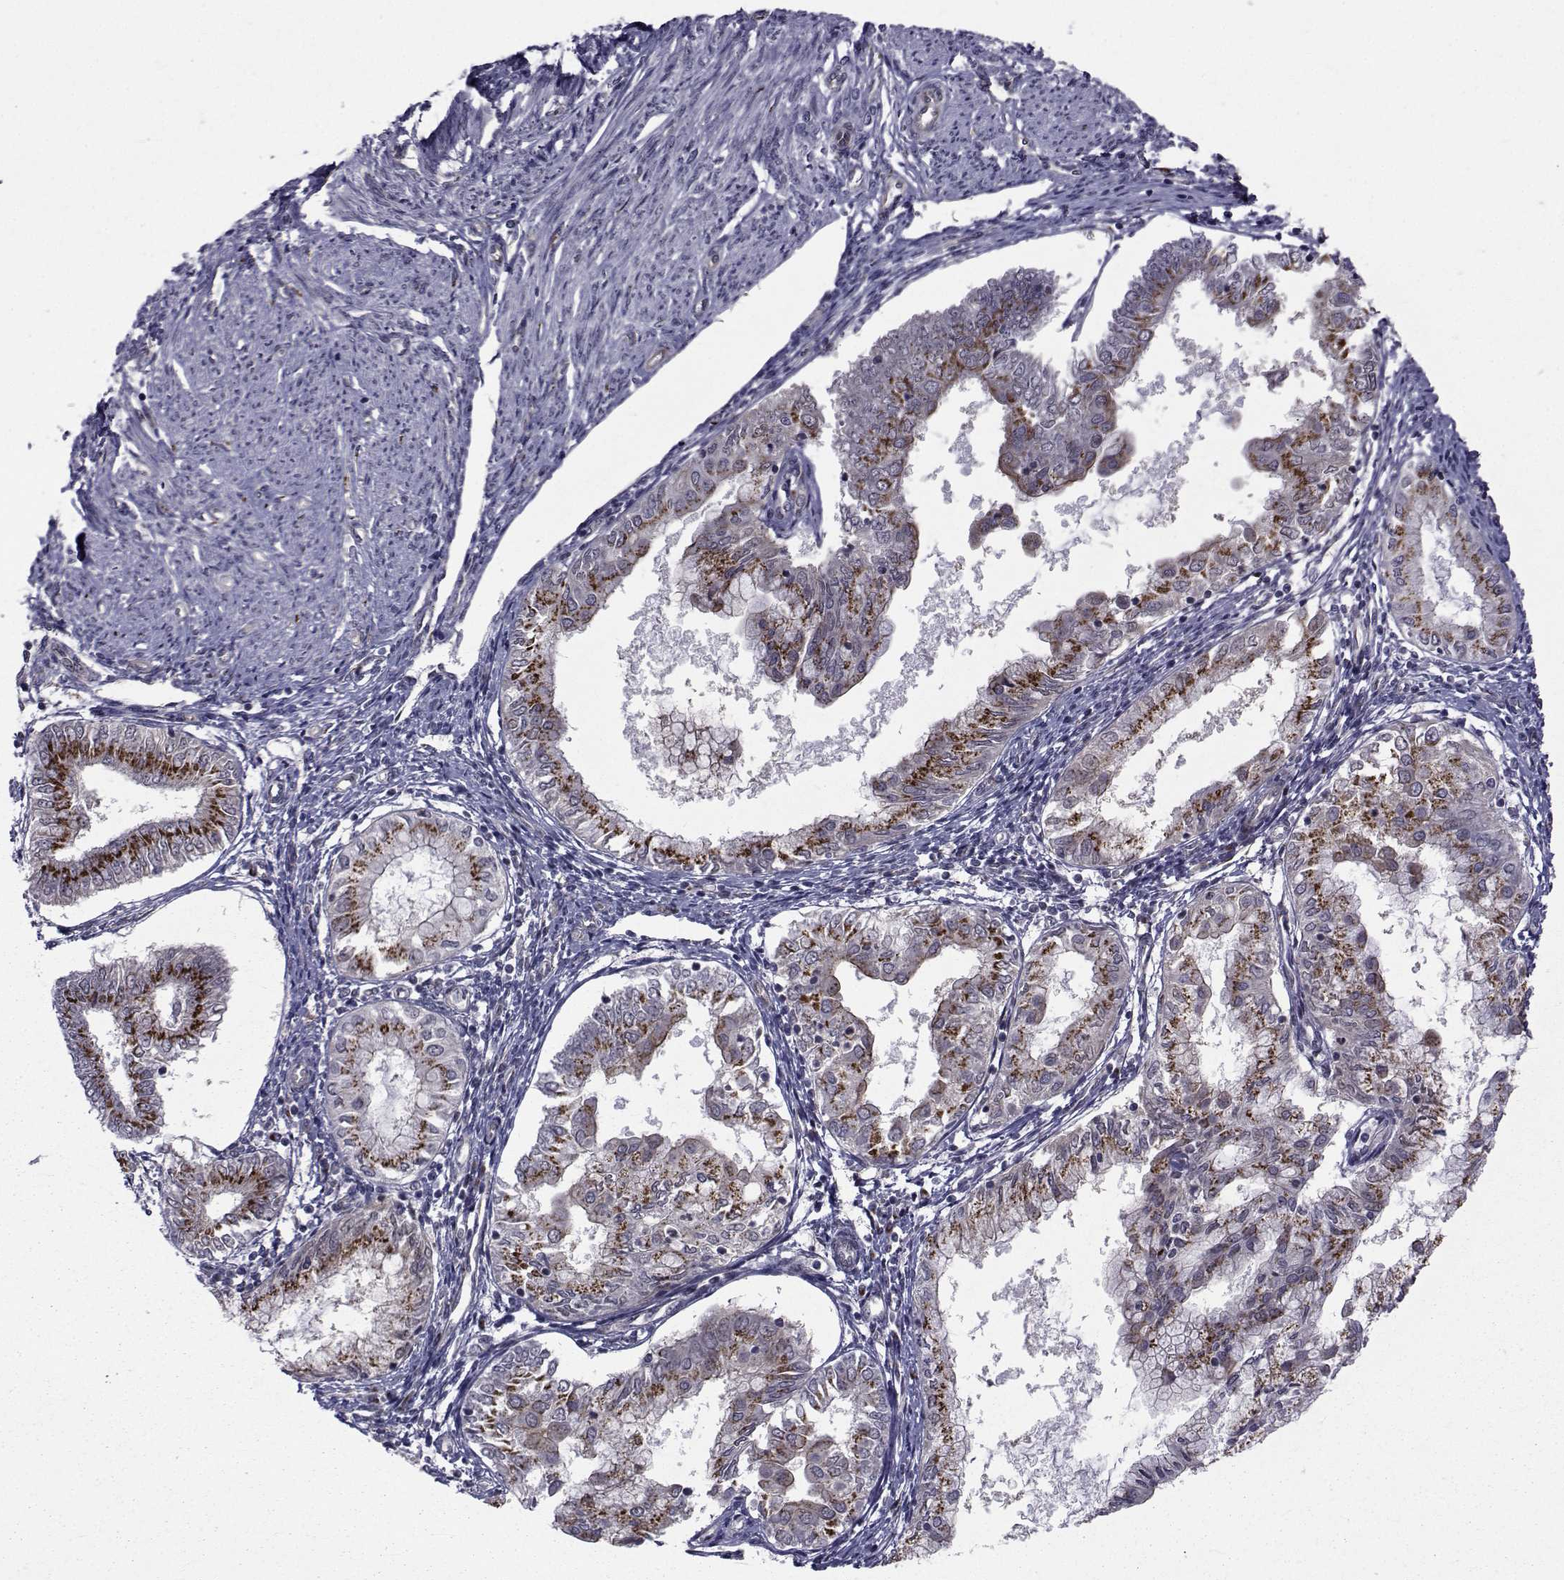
{"staining": {"intensity": "moderate", "quantity": "25%-75%", "location": "cytoplasmic/membranous"}, "tissue": "endometrial cancer", "cell_type": "Tumor cells", "image_type": "cancer", "snomed": [{"axis": "morphology", "description": "Adenocarcinoma, NOS"}, {"axis": "topography", "description": "Endometrium"}], "caption": "Protein expression analysis of endometrial adenocarcinoma demonstrates moderate cytoplasmic/membranous staining in about 25%-75% of tumor cells.", "gene": "ATP6V1C2", "patient": {"sex": "female", "age": 68}}